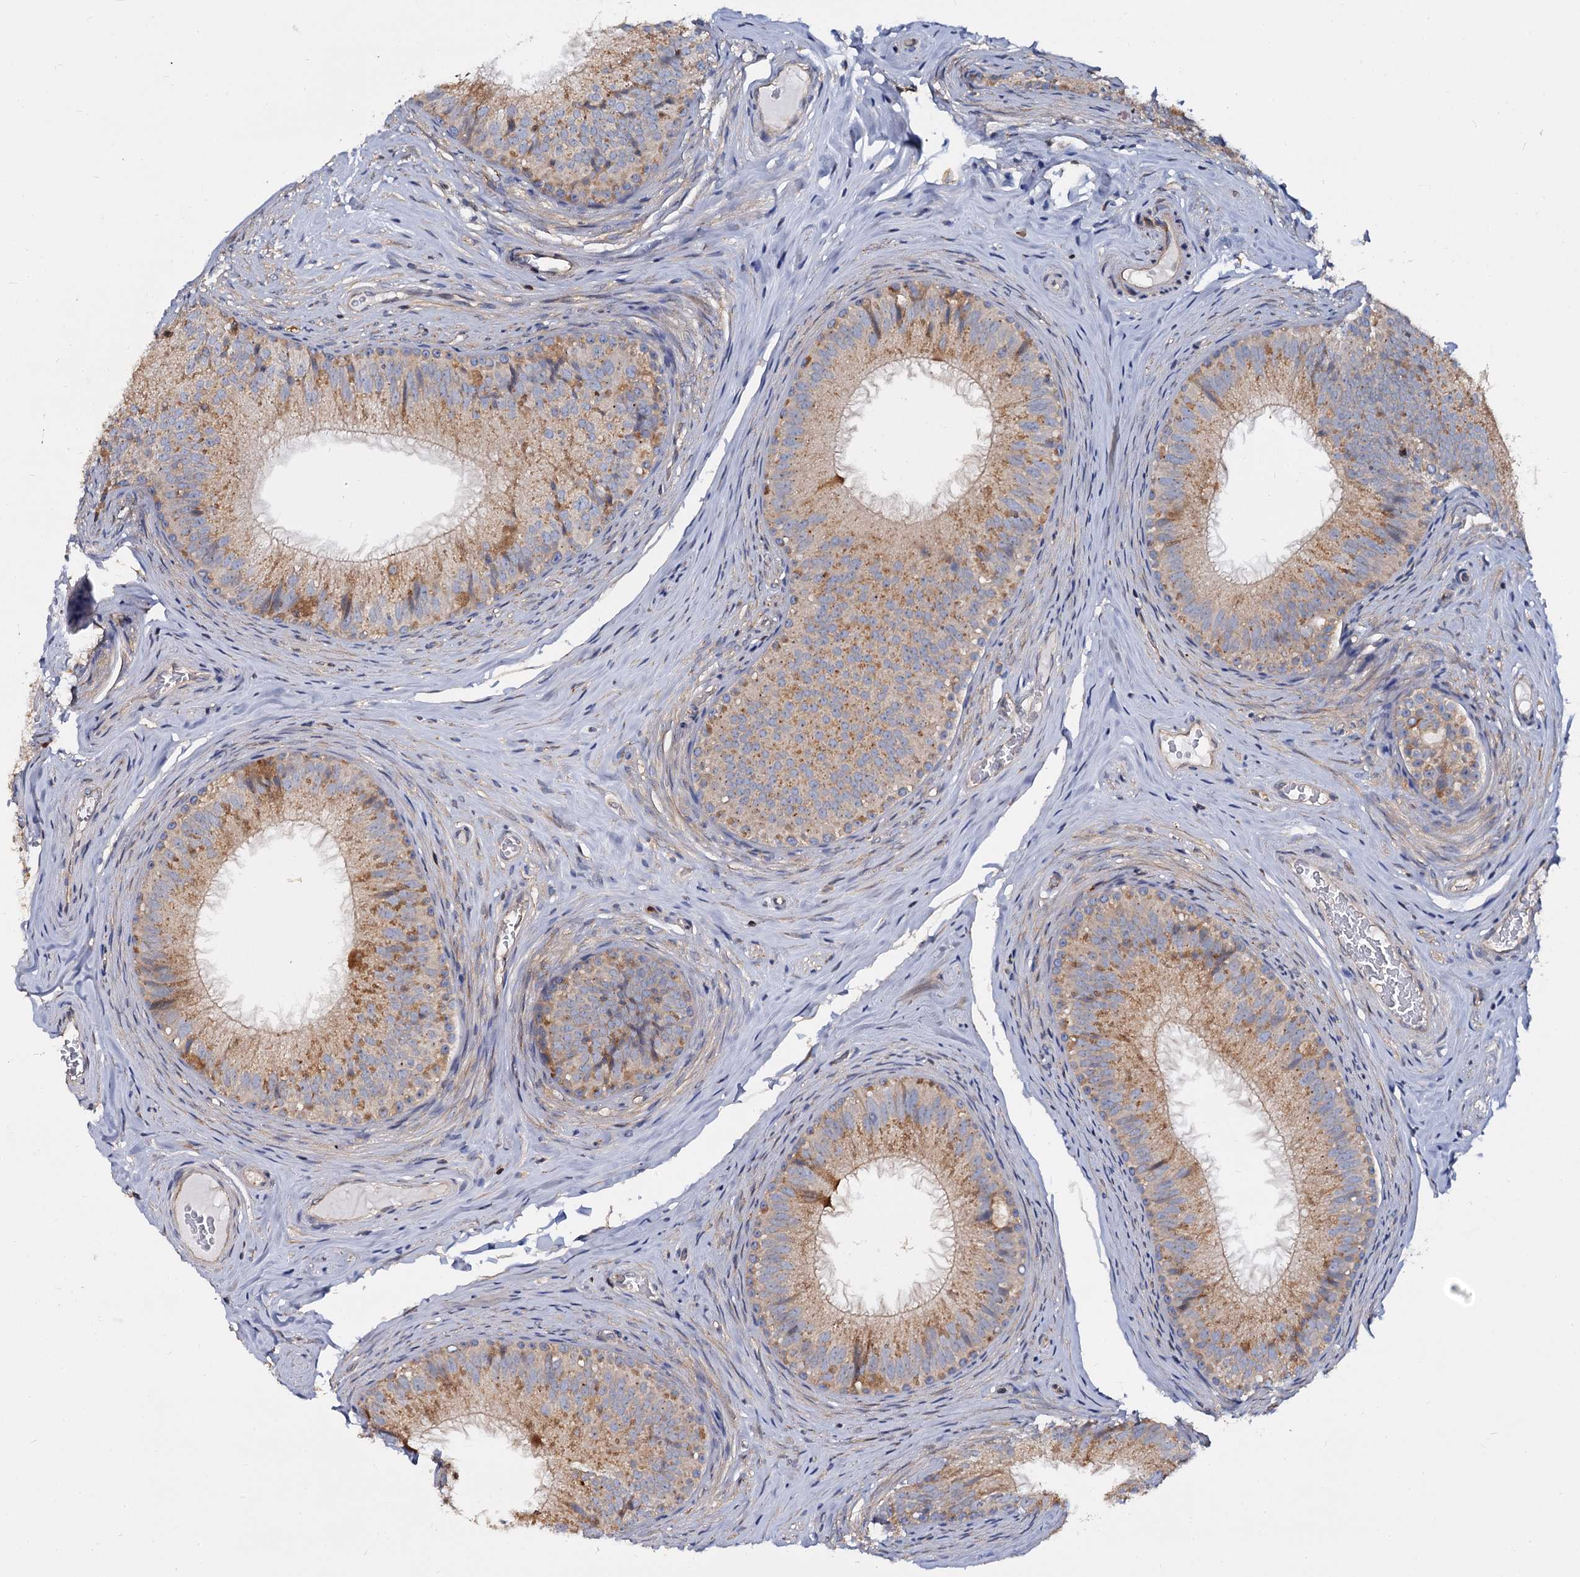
{"staining": {"intensity": "moderate", "quantity": "25%-75%", "location": "cytoplasmic/membranous"}, "tissue": "epididymis", "cell_type": "Glandular cells", "image_type": "normal", "snomed": [{"axis": "morphology", "description": "Normal tissue, NOS"}, {"axis": "topography", "description": "Epididymis"}], "caption": "Protein staining demonstrates moderate cytoplasmic/membranous positivity in about 25%-75% of glandular cells in benign epididymis.", "gene": "ANKRD13A", "patient": {"sex": "male", "age": 34}}